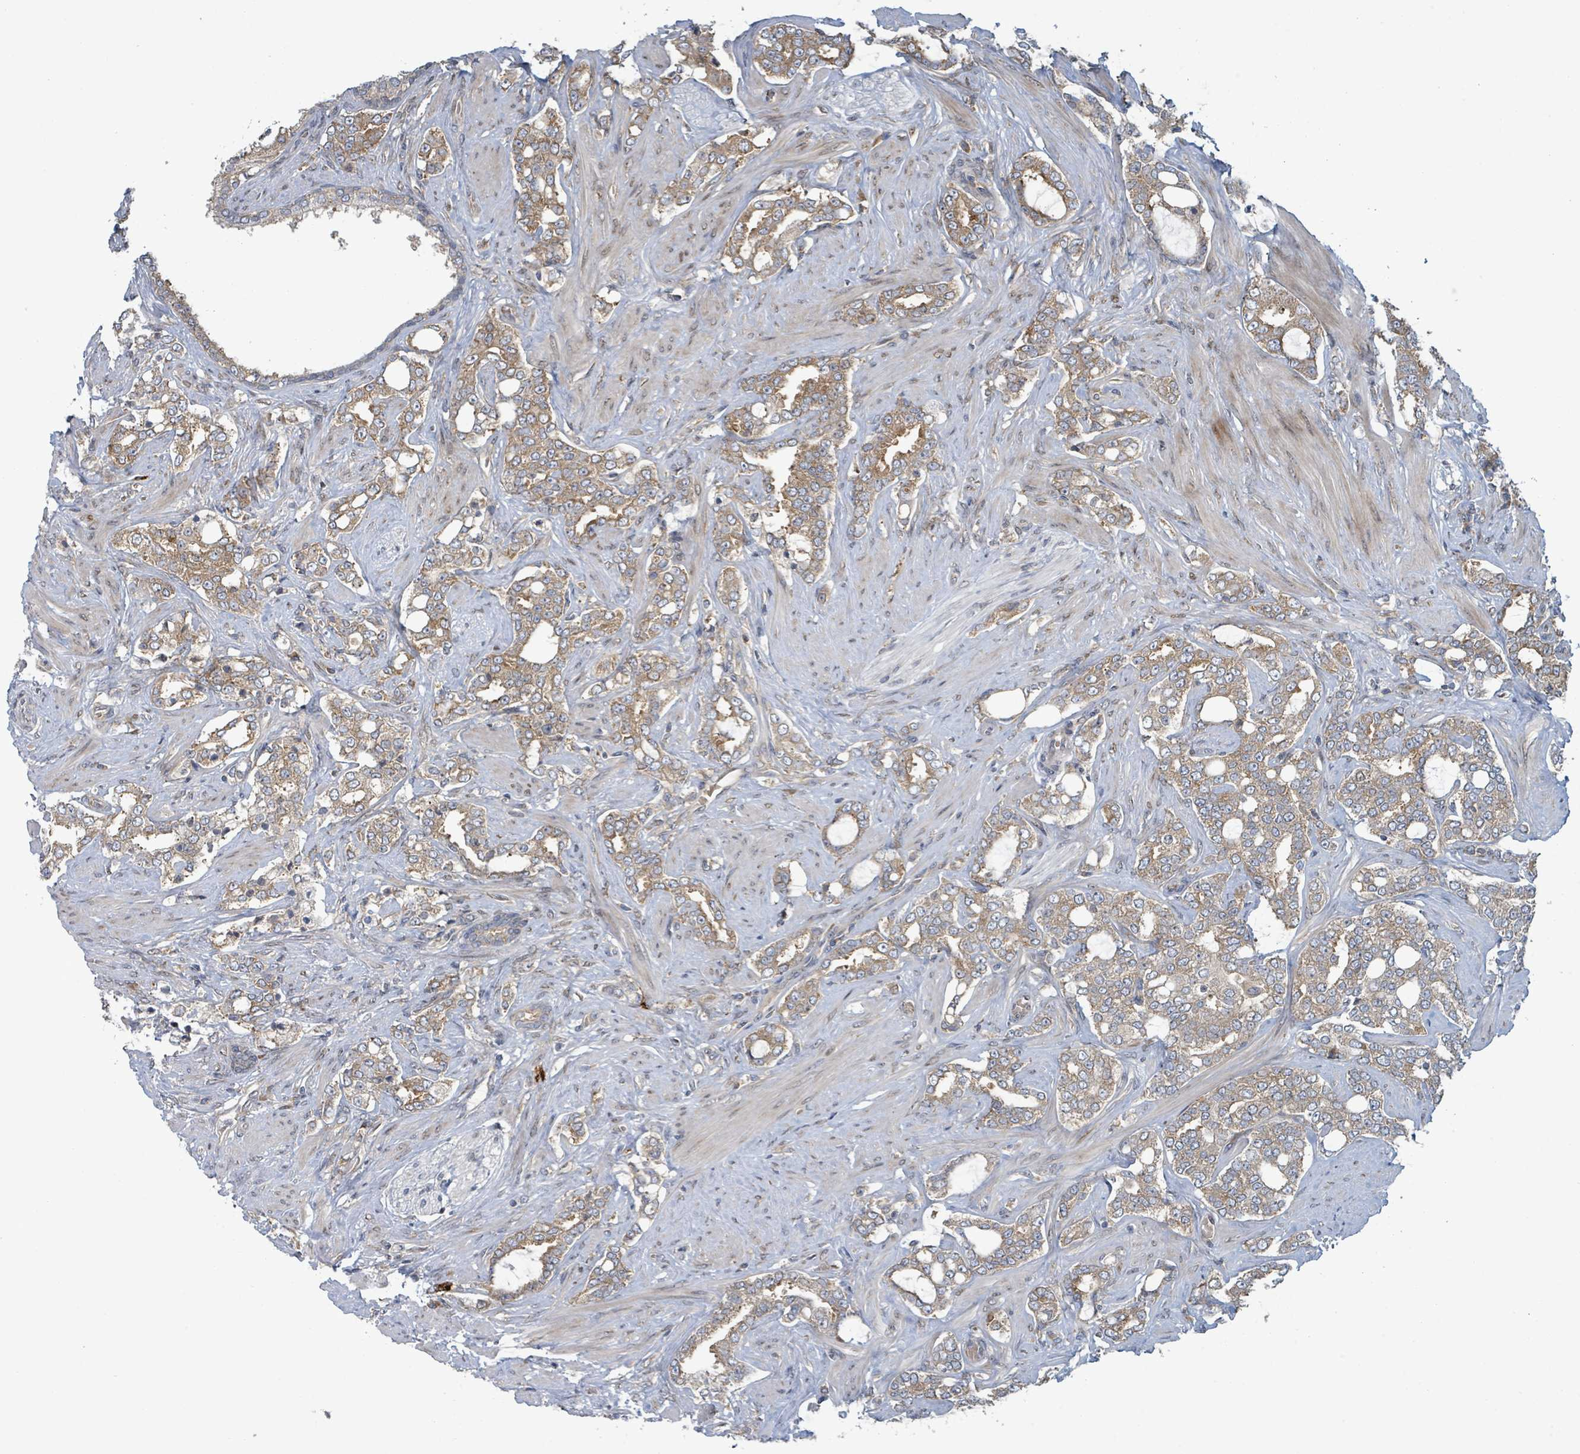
{"staining": {"intensity": "weak", "quantity": ">75%", "location": "cytoplasmic/membranous"}, "tissue": "prostate cancer", "cell_type": "Tumor cells", "image_type": "cancer", "snomed": [{"axis": "morphology", "description": "Adenocarcinoma, High grade"}, {"axis": "topography", "description": "Prostate"}], "caption": "Prostate adenocarcinoma (high-grade) tissue shows weak cytoplasmic/membranous staining in approximately >75% of tumor cells", "gene": "OR51E1", "patient": {"sex": "male", "age": 64}}